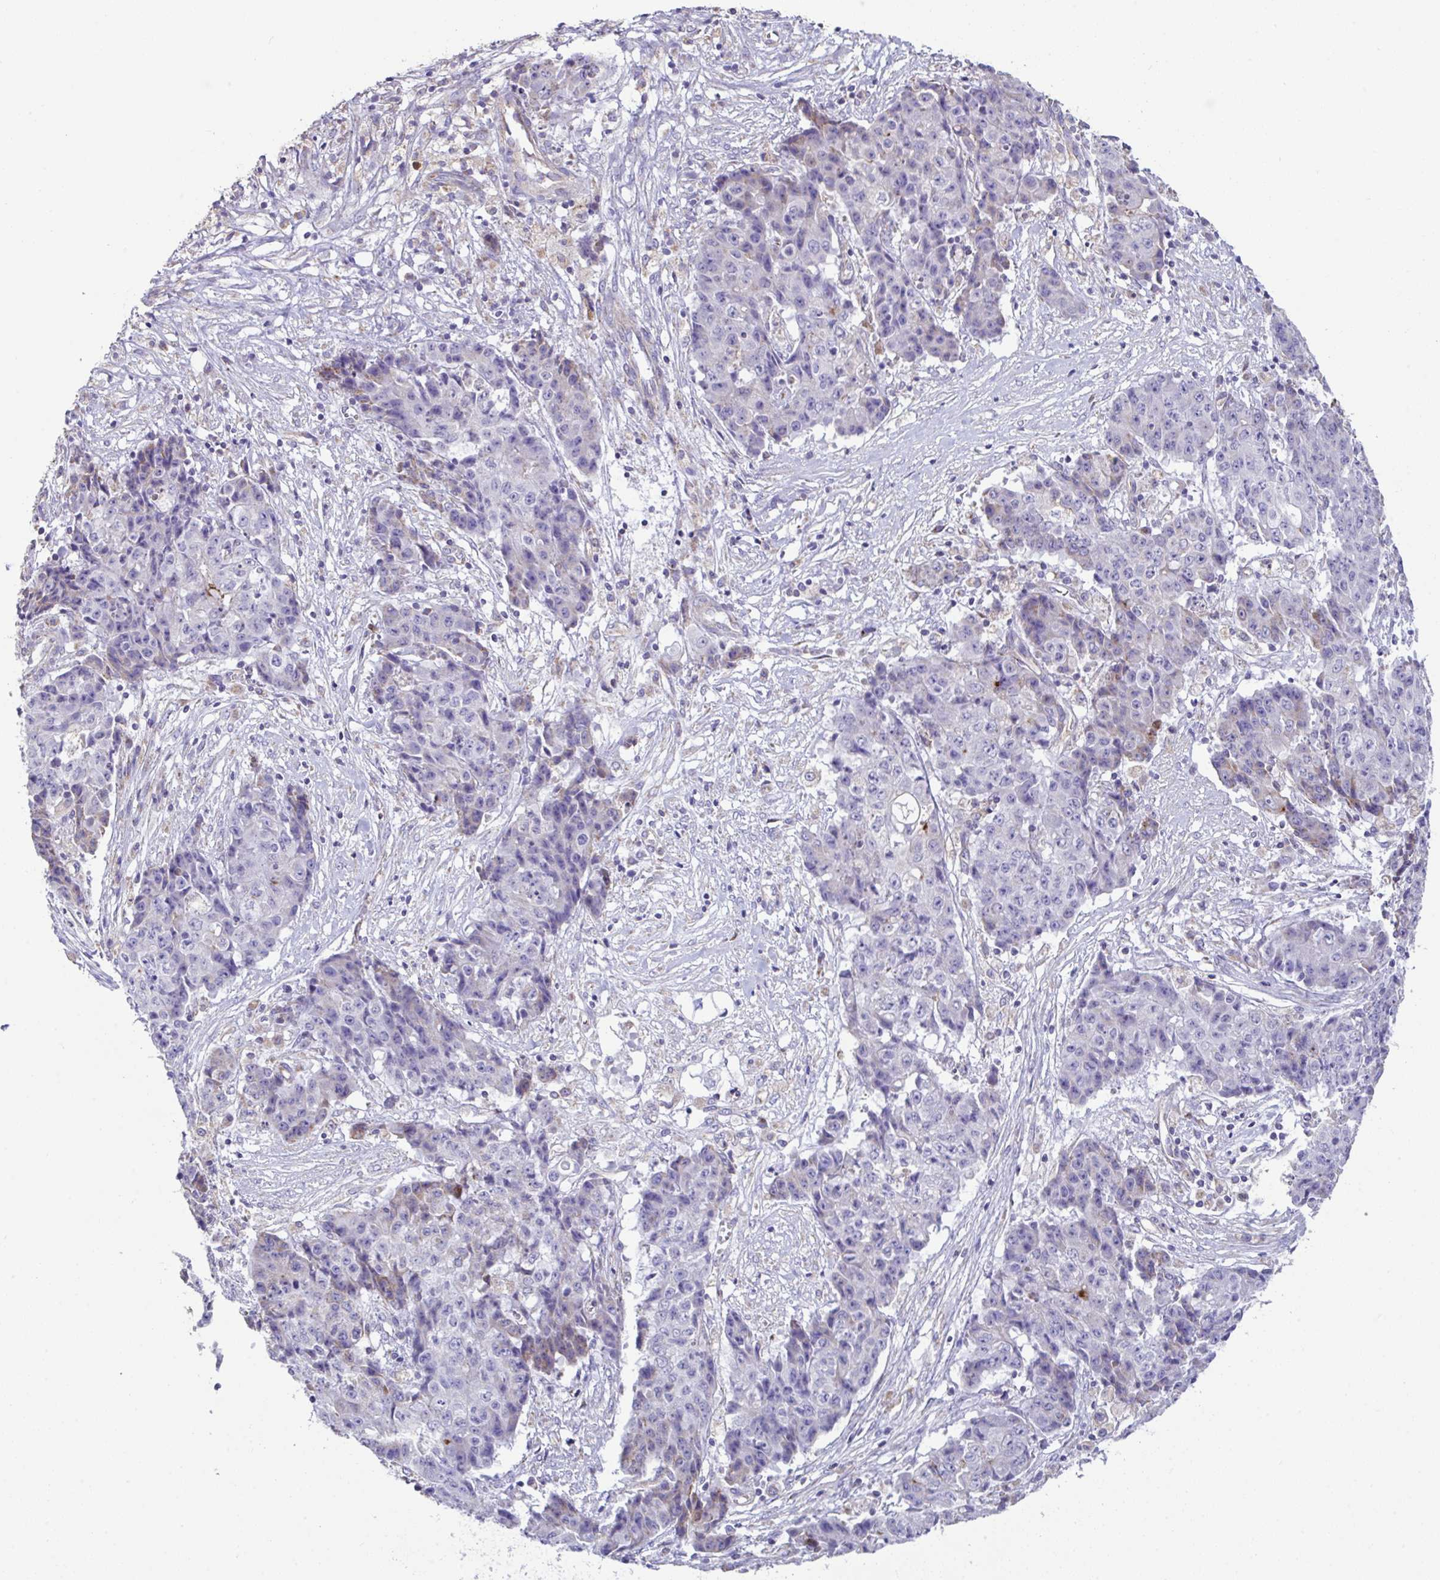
{"staining": {"intensity": "negative", "quantity": "none", "location": "none"}, "tissue": "ovarian cancer", "cell_type": "Tumor cells", "image_type": "cancer", "snomed": [{"axis": "morphology", "description": "Carcinoma, endometroid"}, {"axis": "topography", "description": "Ovary"}], "caption": "DAB immunohistochemical staining of human endometroid carcinoma (ovarian) exhibits no significant staining in tumor cells.", "gene": "DOK7", "patient": {"sex": "female", "age": 42}}